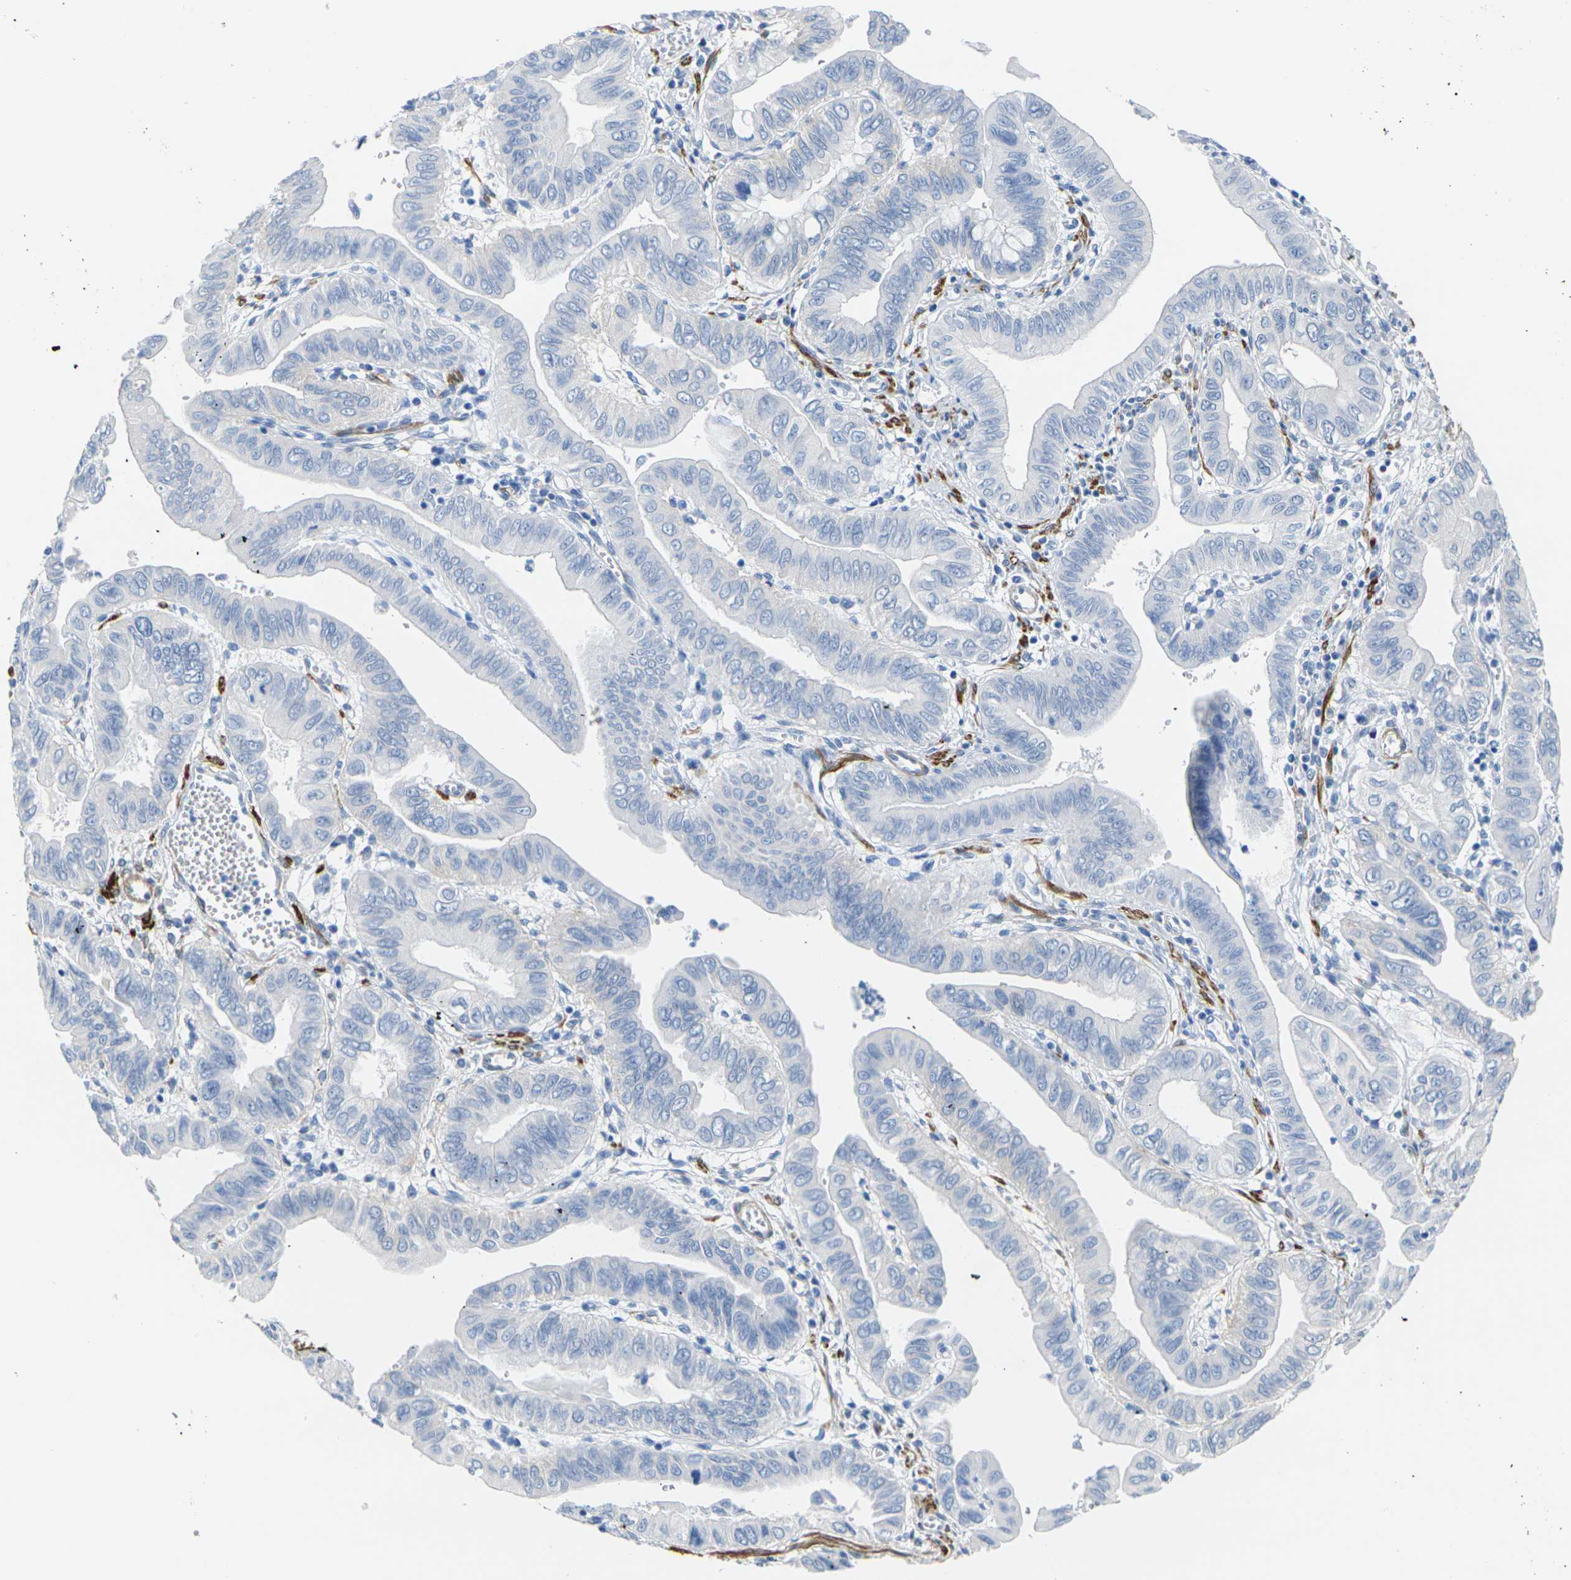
{"staining": {"intensity": "negative", "quantity": "none", "location": "none"}, "tissue": "pancreatic cancer", "cell_type": "Tumor cells", "image_type": "cancer", "snomed": [{"axis": "morphology", "description": "Normal tissue, NOS"}, {"axis": "topography", "description": "Lymph node"}], "caption": "This is an immunohistochemistry (IHC) image of human pancreatic cancer. There is no staining in tumor cells.", "gene": "CNN1", "patient": {"sex": "male", "age": 50}}